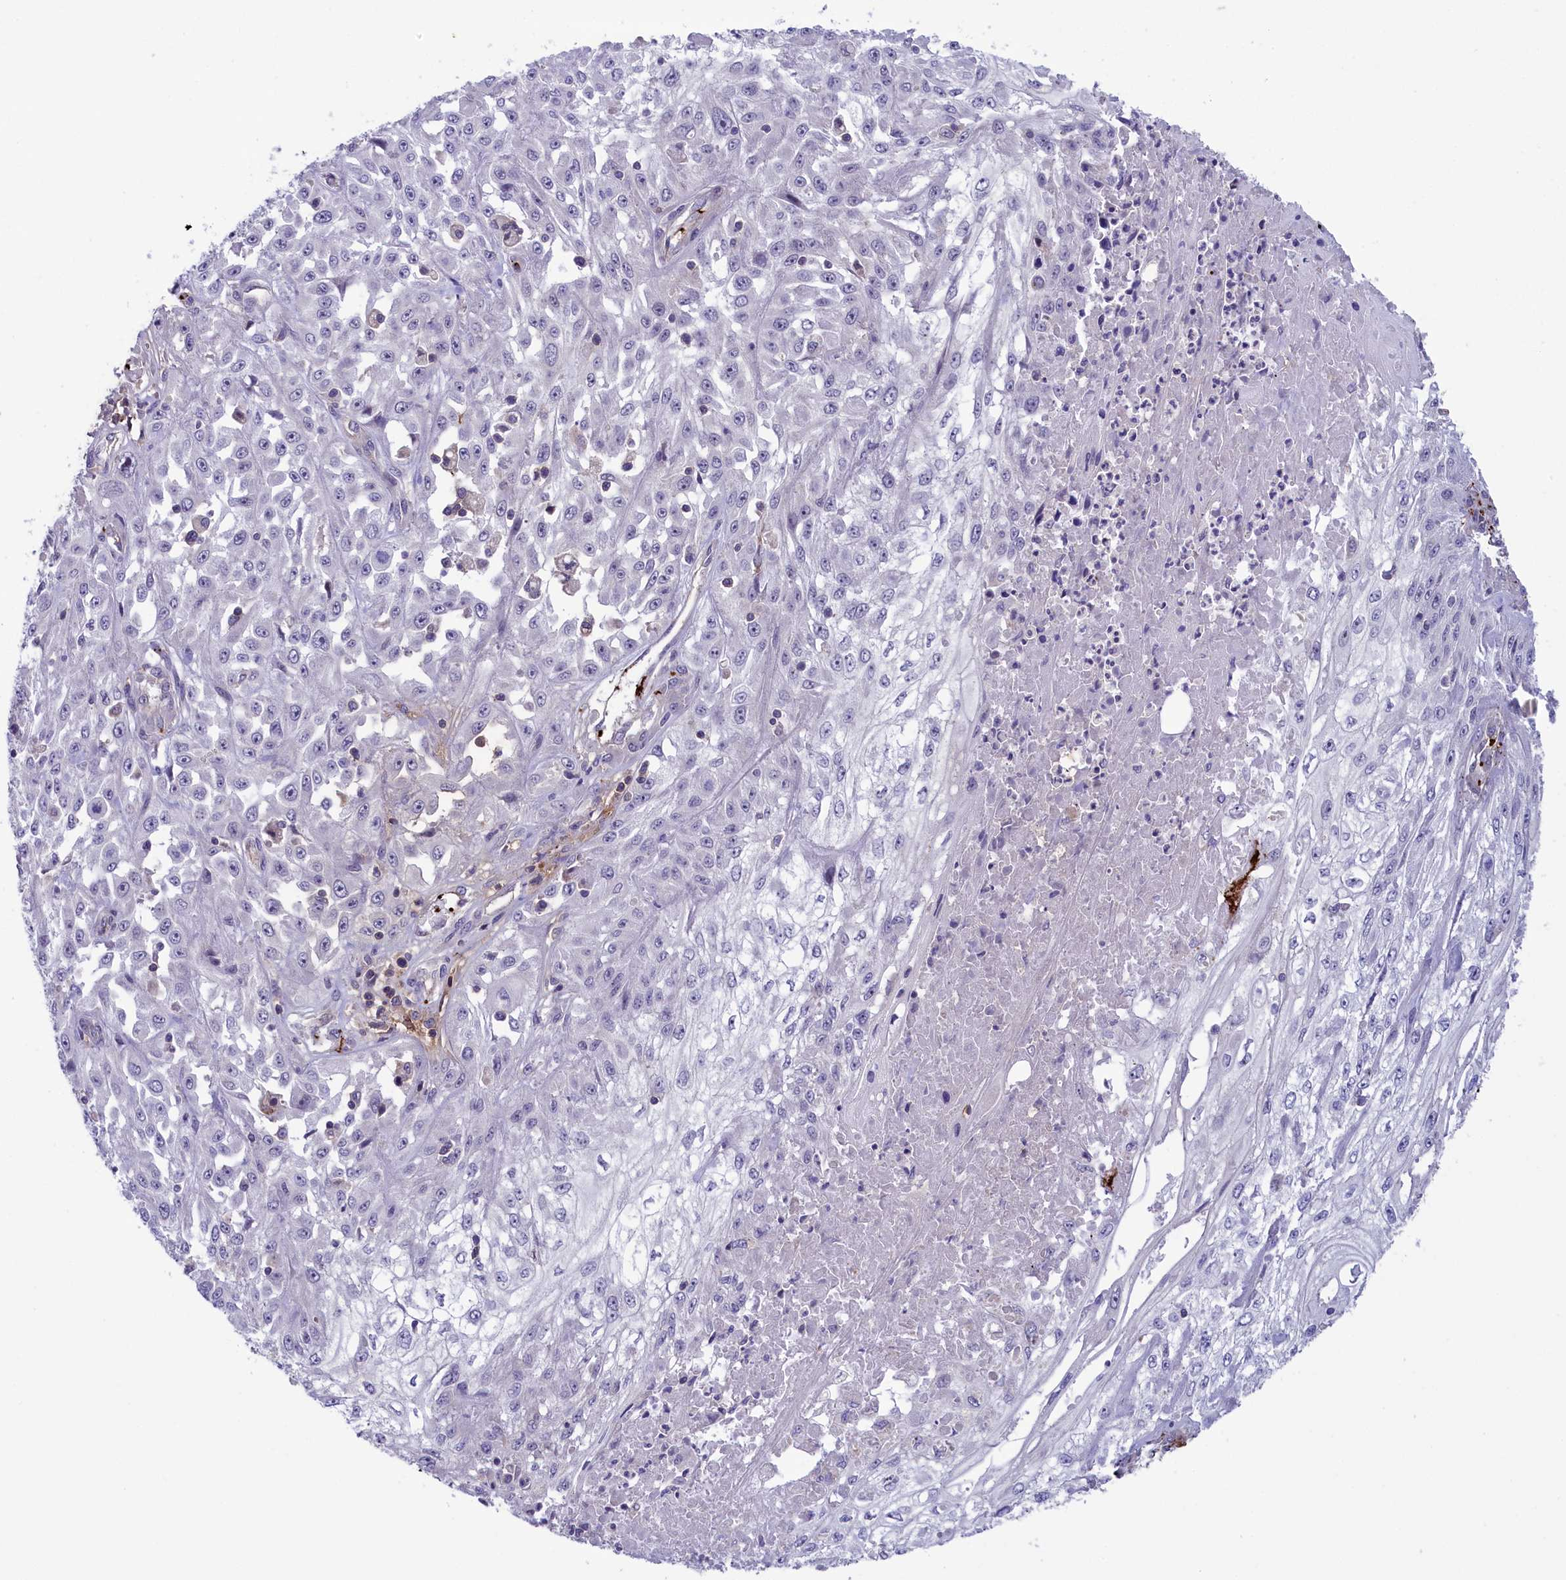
{"staining": {"intensity": "negative", "quantity": "none", "location": "none"}, "tissue": "skin cancer", "cell_type": "Tumor cells", "image_type": "cancer", "snomed": [{"axis": "morphology", "description": "Squamous cell carcinoma, NOS"}, {"axis": "morphology", "description": "Squamous cell carcinoma, metastatic, NOS"}, {"axis": "topography", "description": "Skin"}, {"axis": "topography", "description": "Lymph node"}], "caption": "Protein analysis of squamous cell carcinoma (skin) displays no significant expression in tumor cells.", "gene": "HEATR3", "patient": {"sex": "male", "age": 75}}